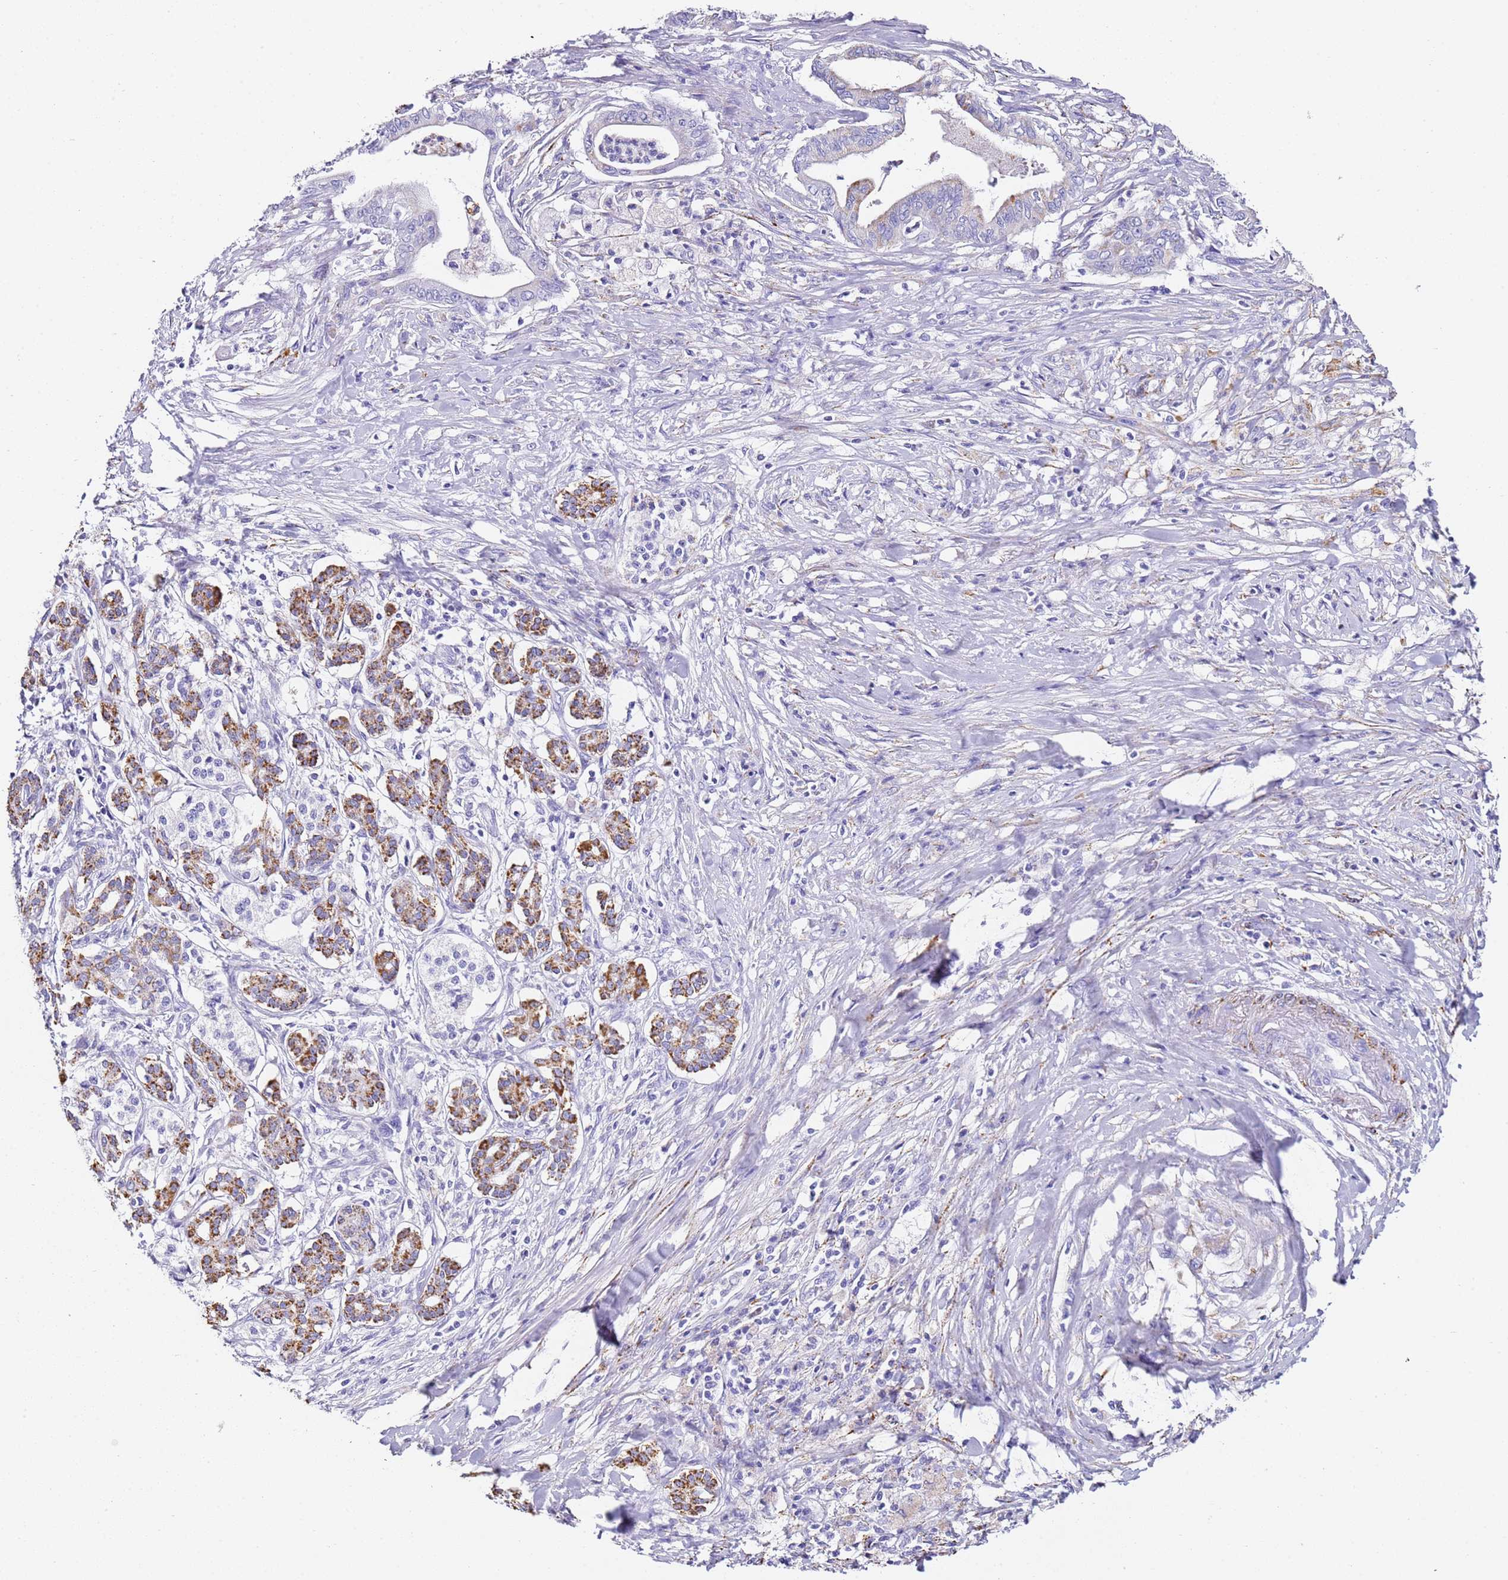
{"staining": {"intensity": "negative", "quantity": "none", "location": "none"}, "tissue": "pancreatic cancer", "cell_type": "Tumor cells", "image_type": "cancer", "snomed": [{"axis": "morphology", "description": "Adenocarcinoma, NOS"}, {"axis": "topography", "description": "Pancreas"}], "caption": "Tumor cells are negative for brown protein staining in pancreatic cancer (adenocarcinoma). (DAB (3,3'-diaminobenzidine) immunohistochemistry with hematoxylin counter stain).", "gene": "PTBP2", "patient": {"sex": "male", "age": 58}}